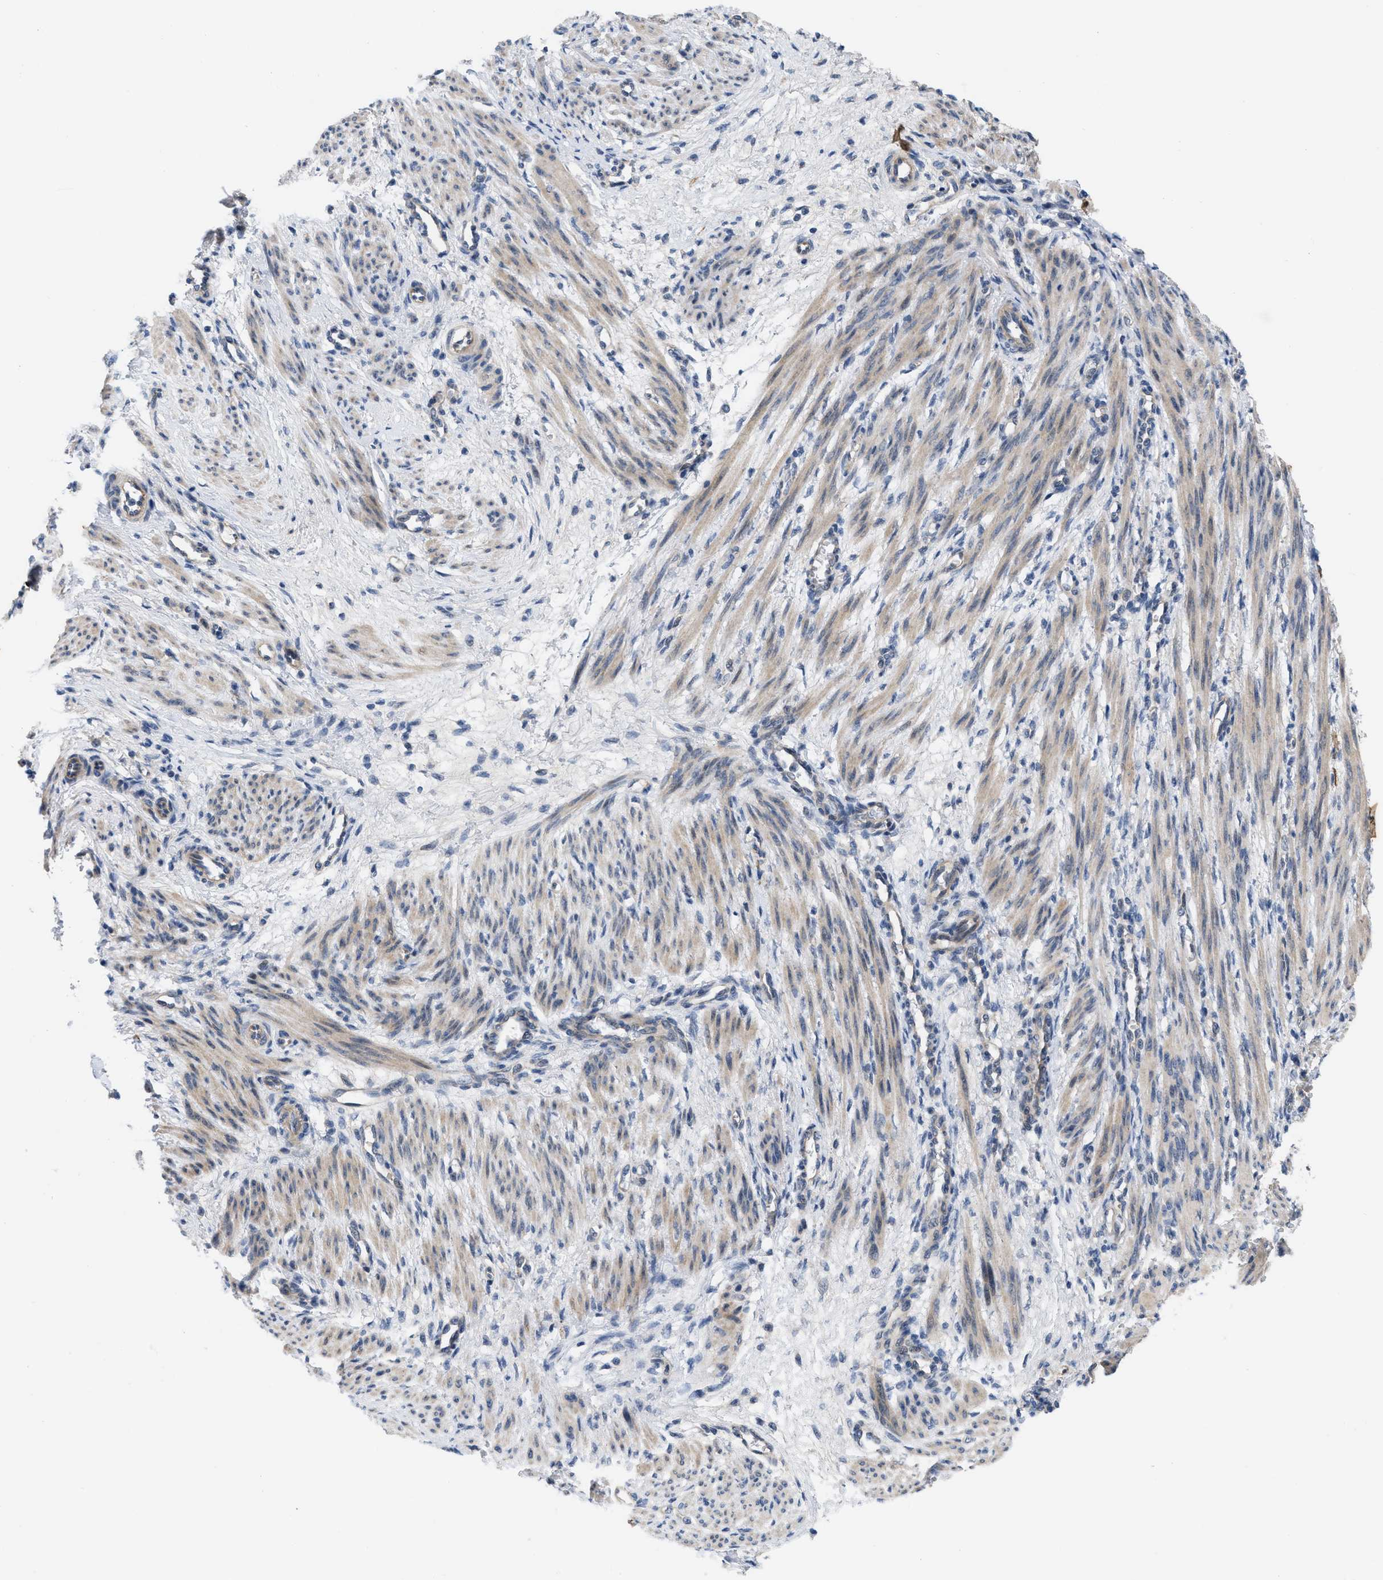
{"staining": {"intensity": "weak", "quantity": ">75%", "location": "cytoplasmic/membranous"}, "tissue": "smooth muscle", "cell_type": "Smooth muscle cells", "image_type": "normal", "snomed": [{"axis": "morphology", "description": "Normal tissue, NOS"}, {"axis": "topography", "description": "Endometrium"}], "caption": "Approximately >75% of smooth muscle cells in unremarkable human smooth muscle display weak cytoplasmic/membranous protein expression as visualized by brown immunohistochemical staining.", "gene": "NDEL1", "patient": {"sex": "female", "age": 33}}